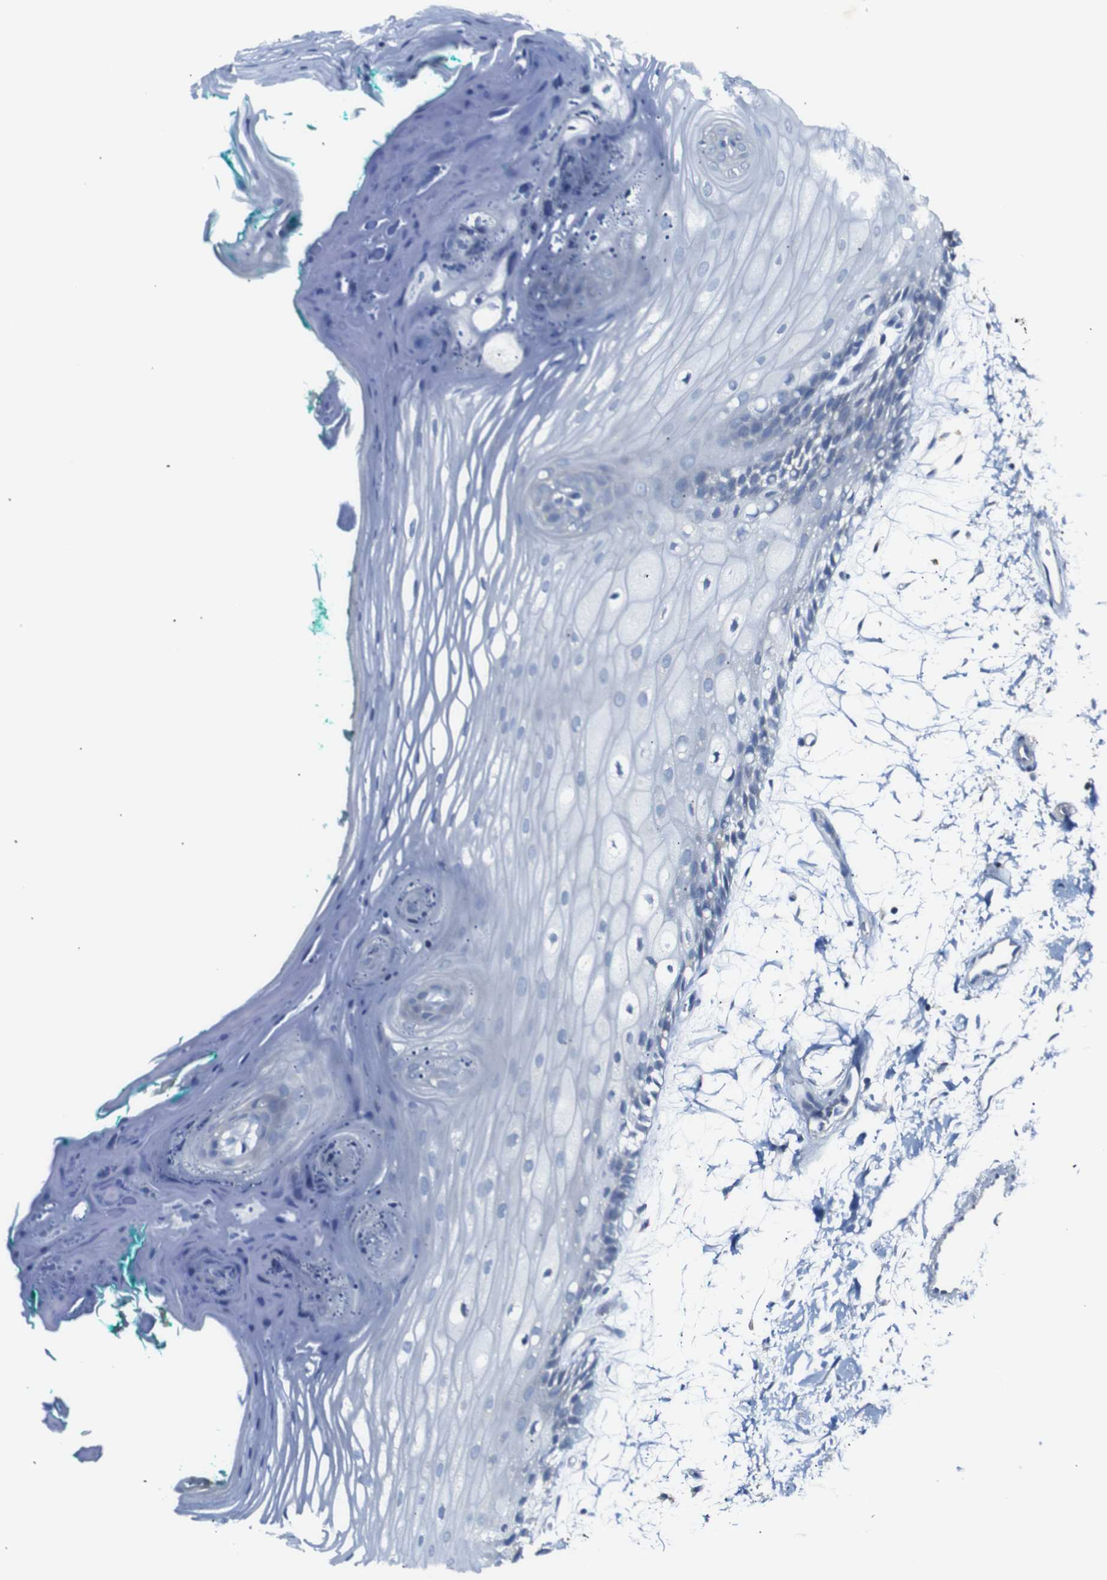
{"staining": {"intensity": "negative", "quantity": "none", "location": "none"}, "tissue": "oral mucosa", "cell_type": "Squamous epithelial cells", "image_type": "normal", "snomed": [{"axis": "morphology", "description": "Normal tissue, NOS"}, {"axis": "topography", "description": "Skeletal muscle"}, {"axis": "topography", "description": "Oral tissue"}, {"axis": "topography", "description": "Peripheral nerve tissue"}], "caption": "Immunohistochemical staining of benign human oral mucosa exhibits no significant positivity in squamous epithelial cells.", "gene": "ALOX15", "patient": {"sex": "female", "age": 84}}